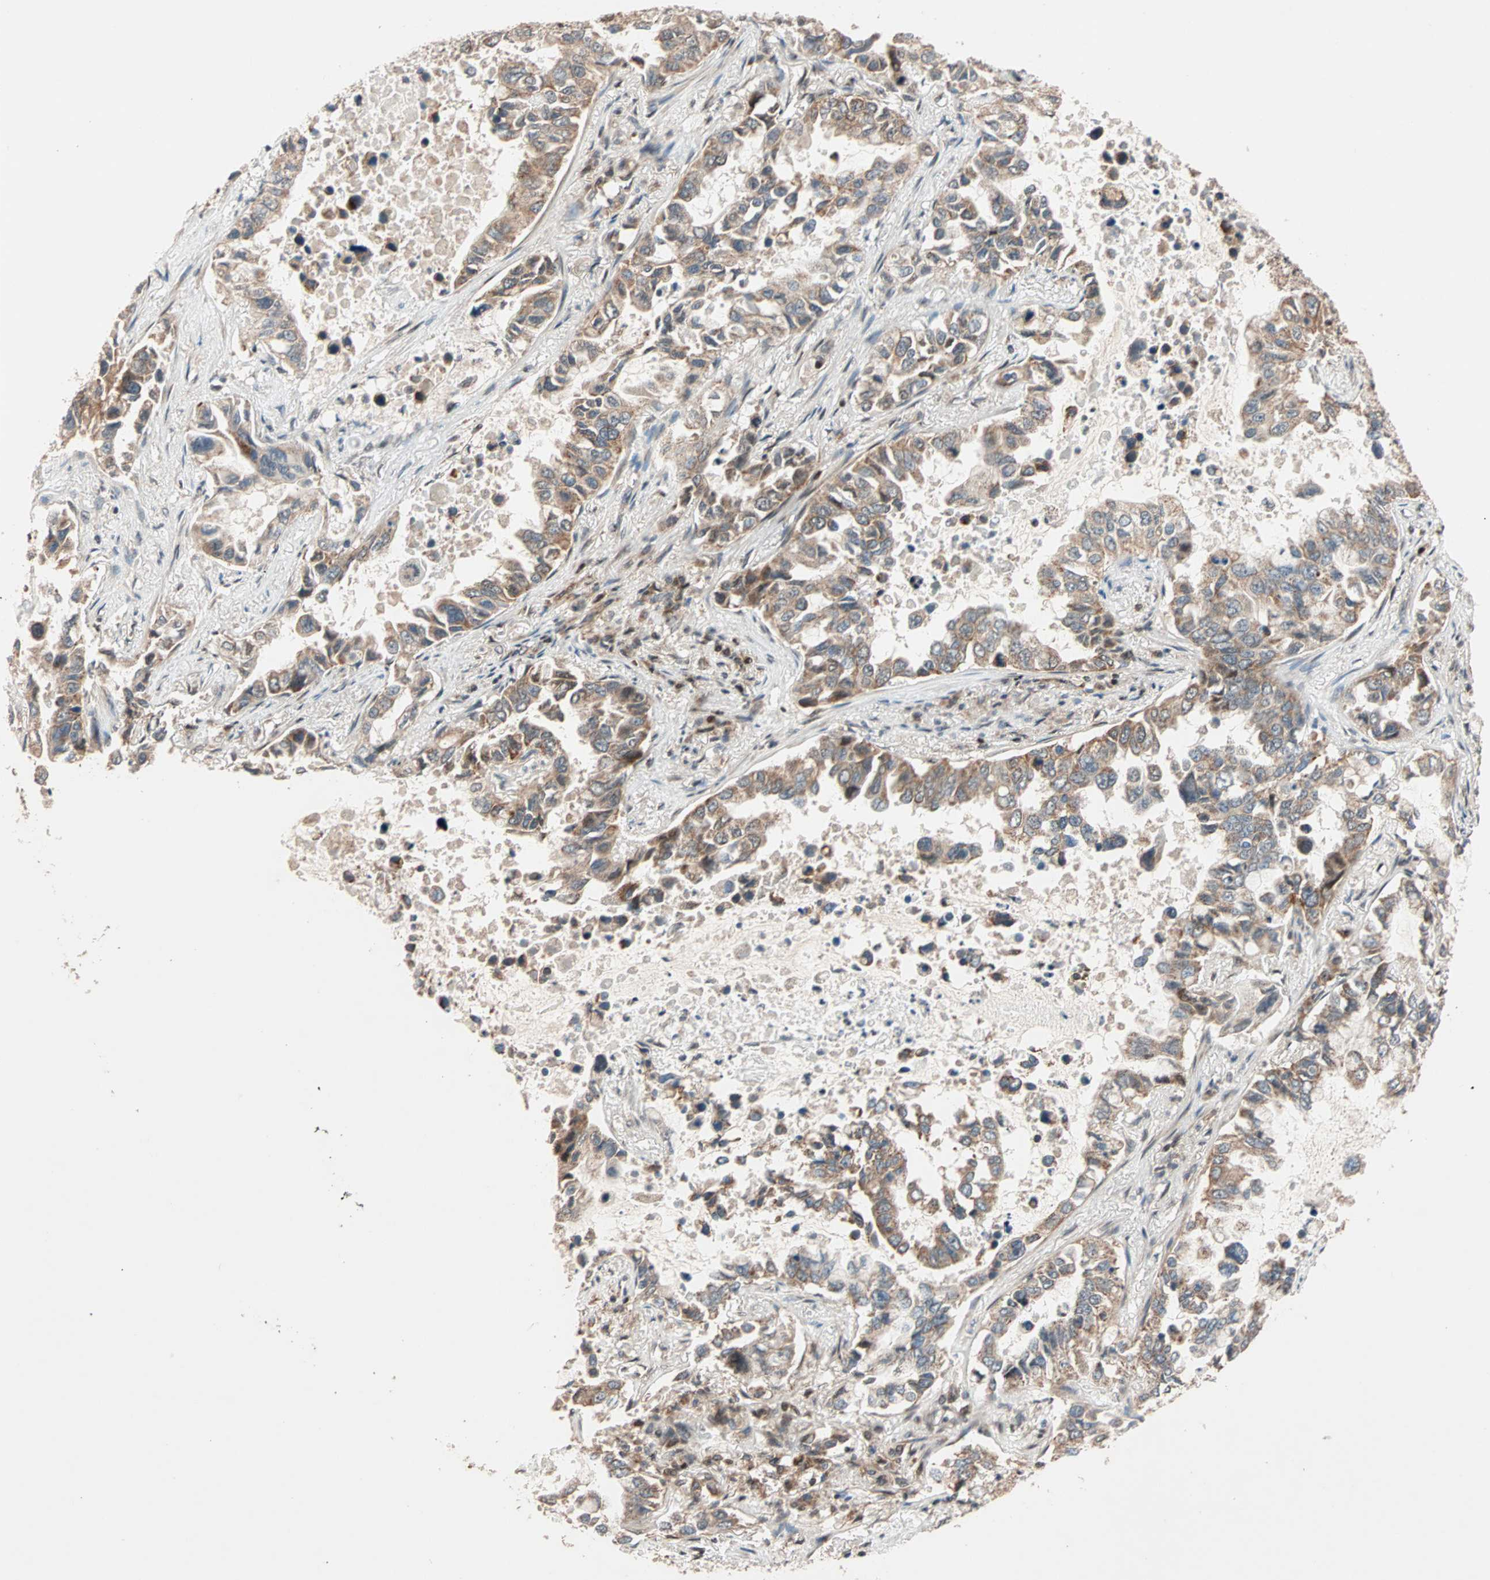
{"staining": {"intensity": "moderate", "quantity": ">75%", "location": "cytoplasmic/membranous"}, "tissue": "lung cancer", "cell_type": "Tumor cells", "image_type": "cancer", "snomed": [{"axis": "morphology", "description": "Adenocarcinoma, NOS"}, {"axis": "topography", "description": "Lung"}], "caption": "Lung cancer stained with DAB (3,3'-diaminobenzidine) immunohistochemistry (IHC) exhibits medium levels of moderate cytoplasmic/membranous staining in approximately >75% of tumor cells.", "gene": "HECW1", "patient": {"sex": "male", "age": 64}}